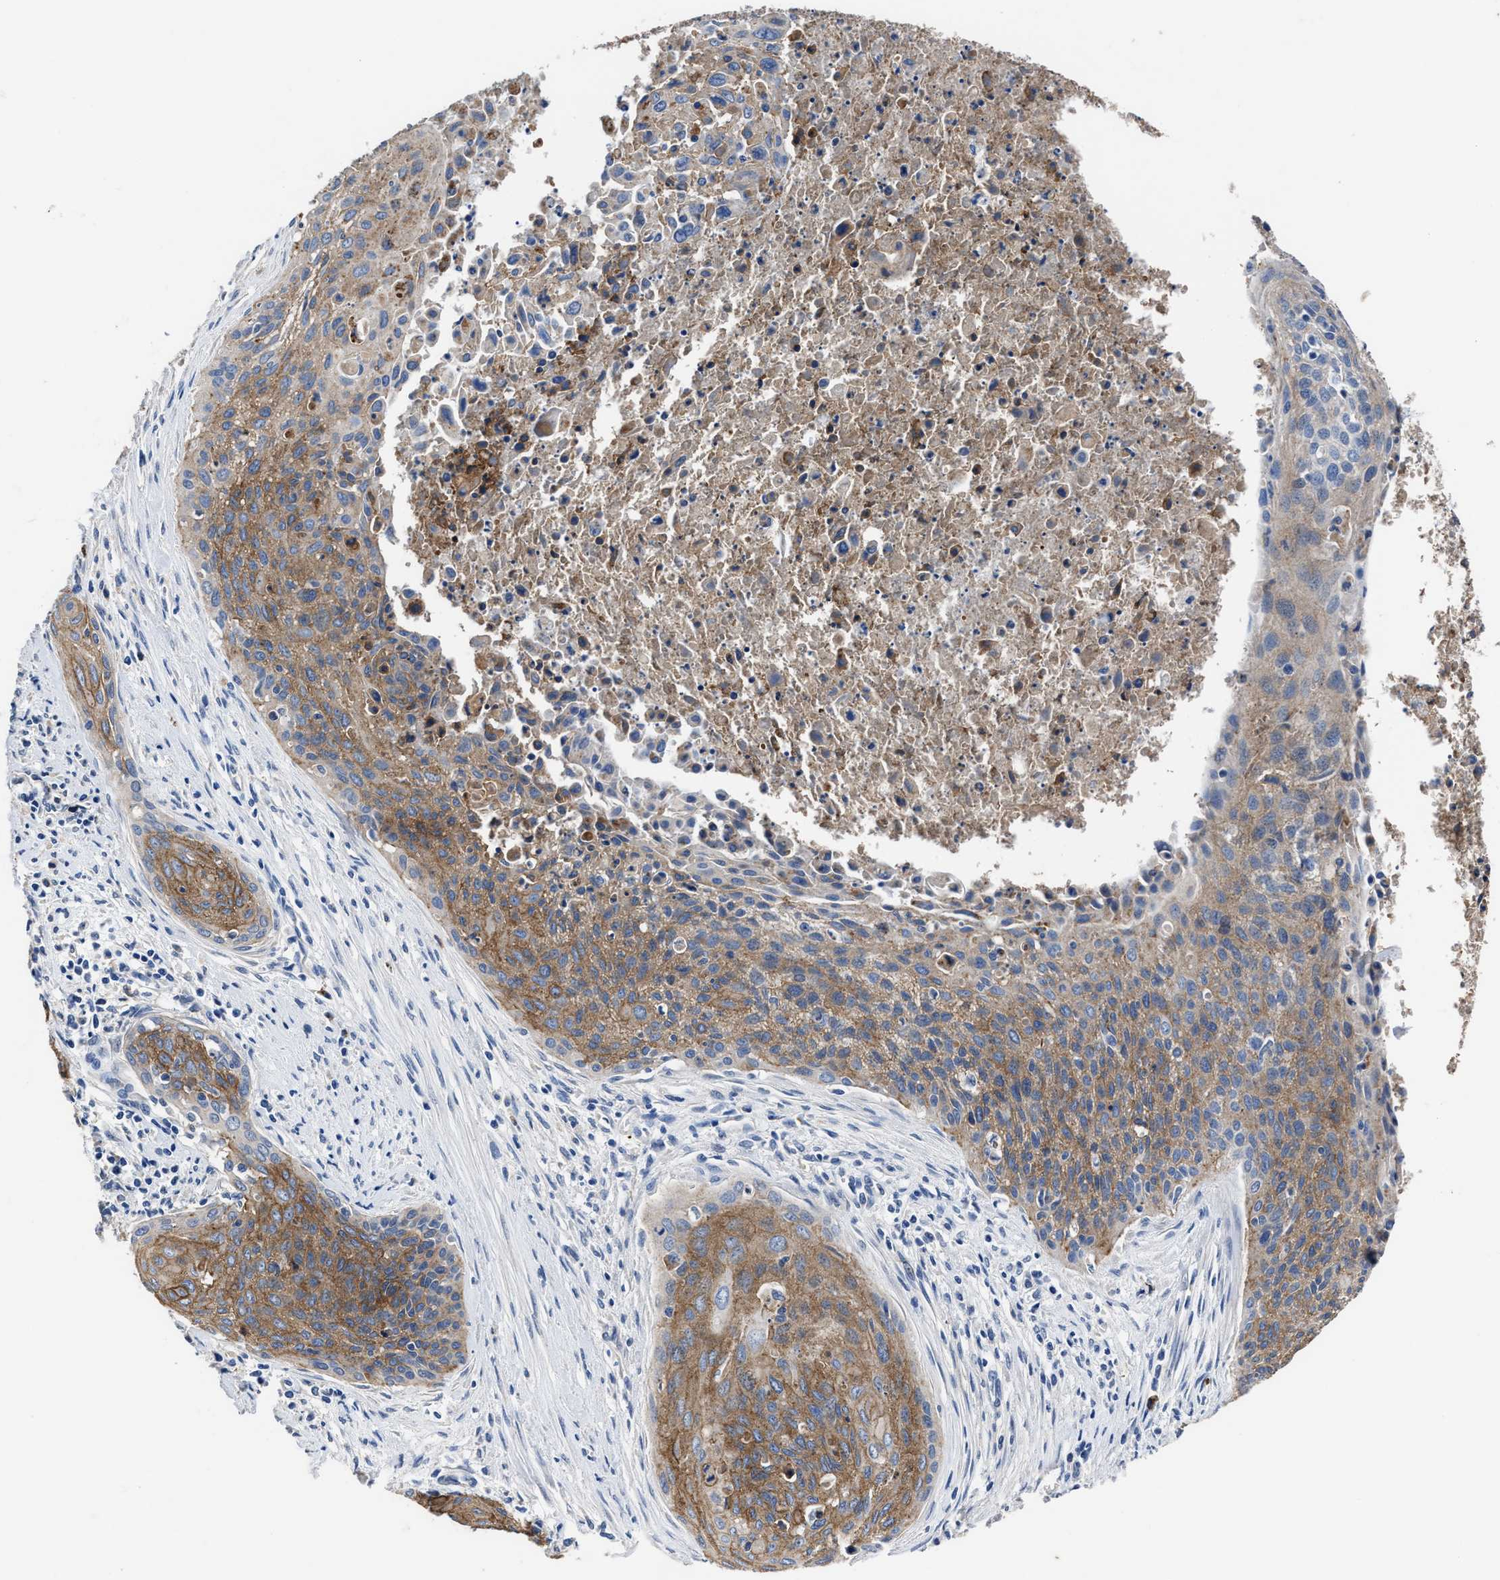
{"staining": {"intensity": "moderate", "quantity": ">75%", "location": "cytoplasmic/membranous"}, "tissue": "cervical cancer", "cell_type": "Tumor cells", "image_type": "cancer", "snomed": [{"axis": "morphology", "description": "Squamous cell carcinoma, NOS"}, {"axis": "topography", "description": "Cervix"}], "caption": "The image displays immunohistochemical staining of cervical cancer (squamous cell carcinoma). There is moderate cytoplasmic/membranous positivity is appreciated in about >75% of tumor cells.", "gene": "UBR4", "patient": {"sex": "female", "age": 55}}